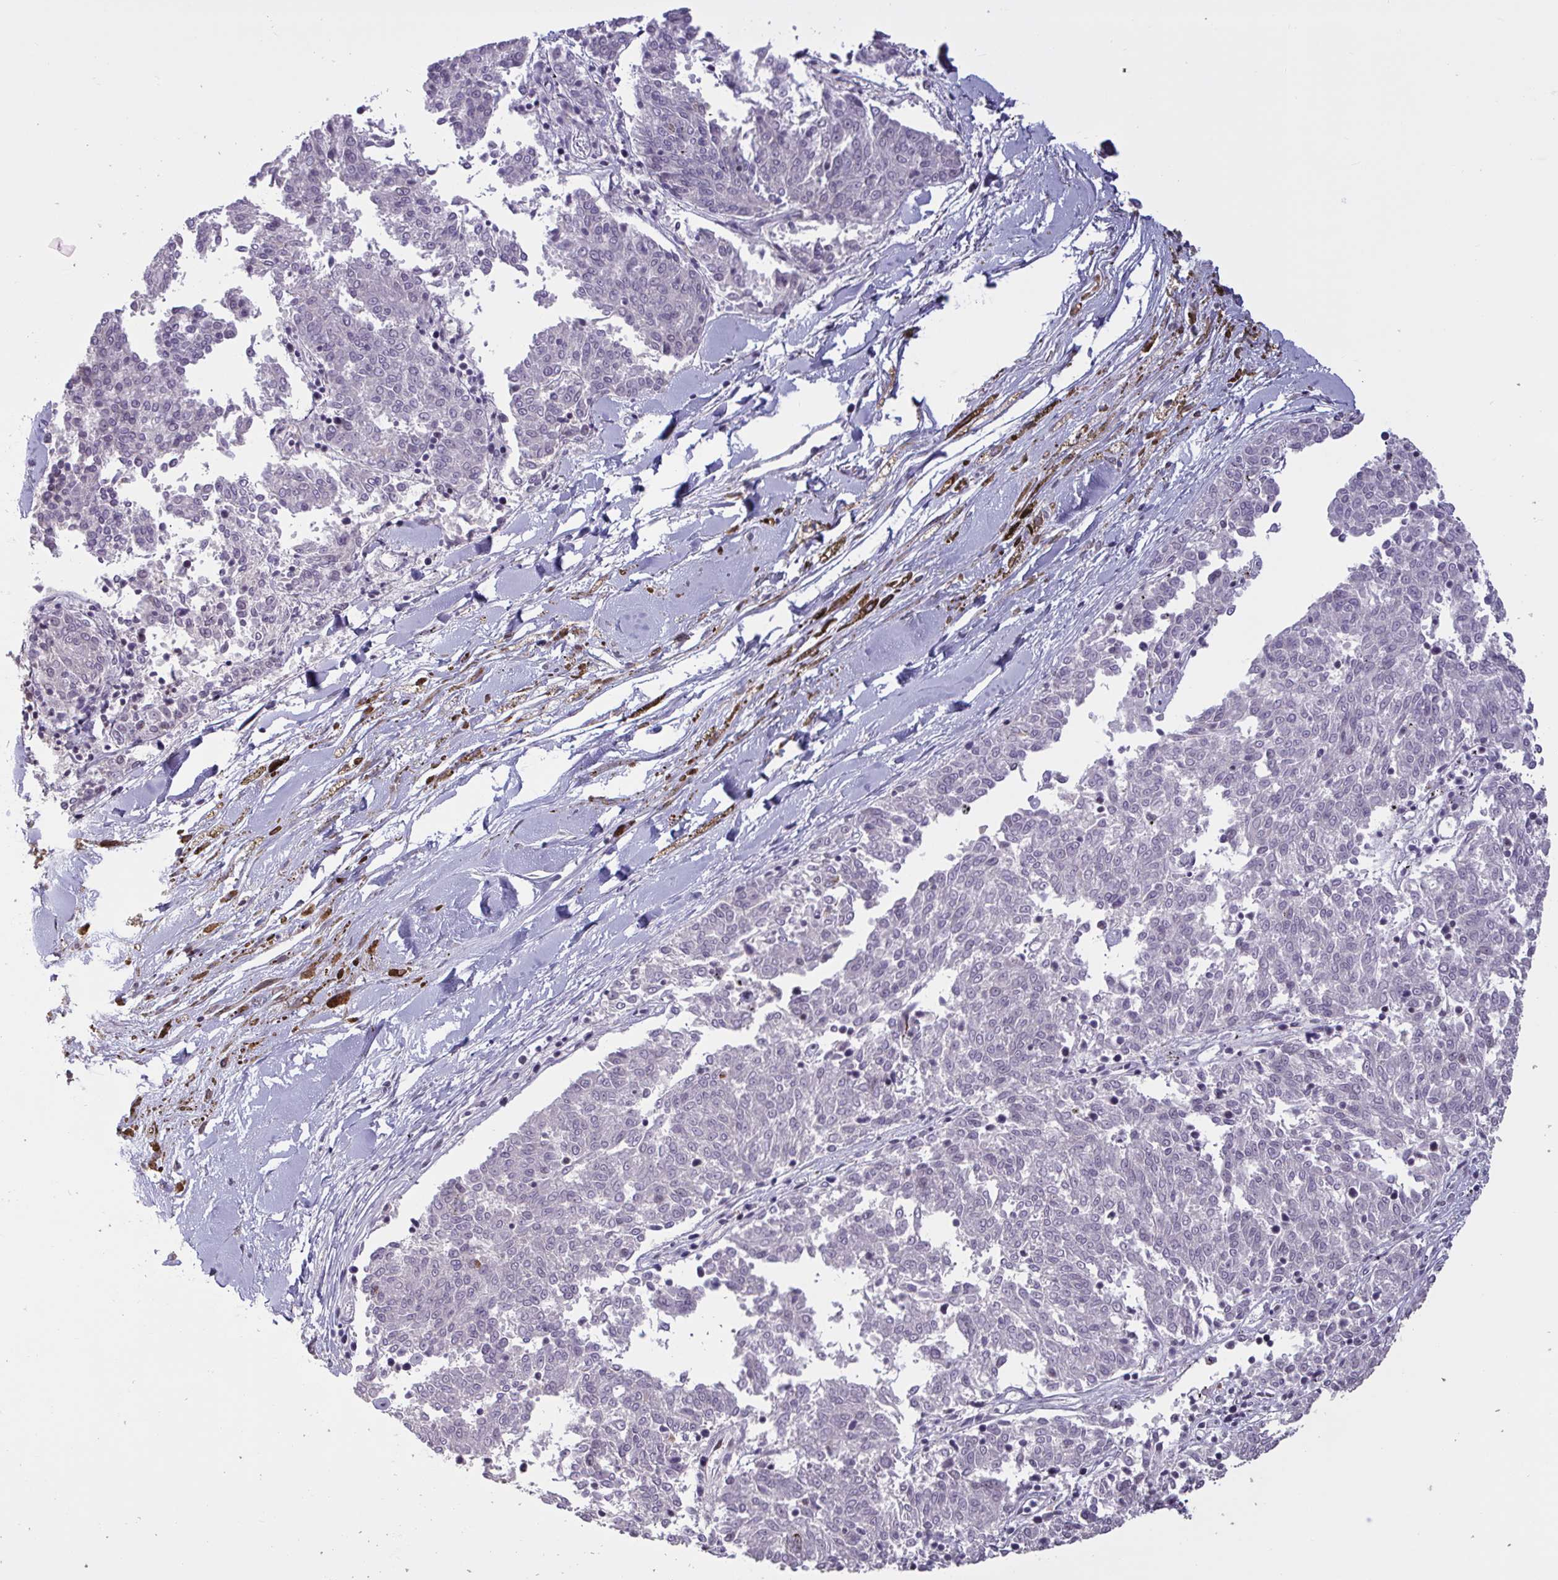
{"staining": {"intensity": "negative", "quantity": "none", "location": "none"}, "tissue": "melanoma", "cell_type": "Tumor cells", "image_type": "cancer", "snomed": [{"axis": "morphology", "description": "Malignant melanoma, NOS"}, {"axis": "topography", "description": "Skin"}], "caption": "Immunohistochemistry image of human malignant melanoma stained for a protein (brown), which demonstrates no positivity in tumor cells. (Stains: DAB (3,3'-diaminobenzidine) IHC with hematoxylin counter stain, Microscopy: brightfield microscopy at high magnification).", "gene": "CBFA2T2", "patient": {"sex": "female", "age": 72}}